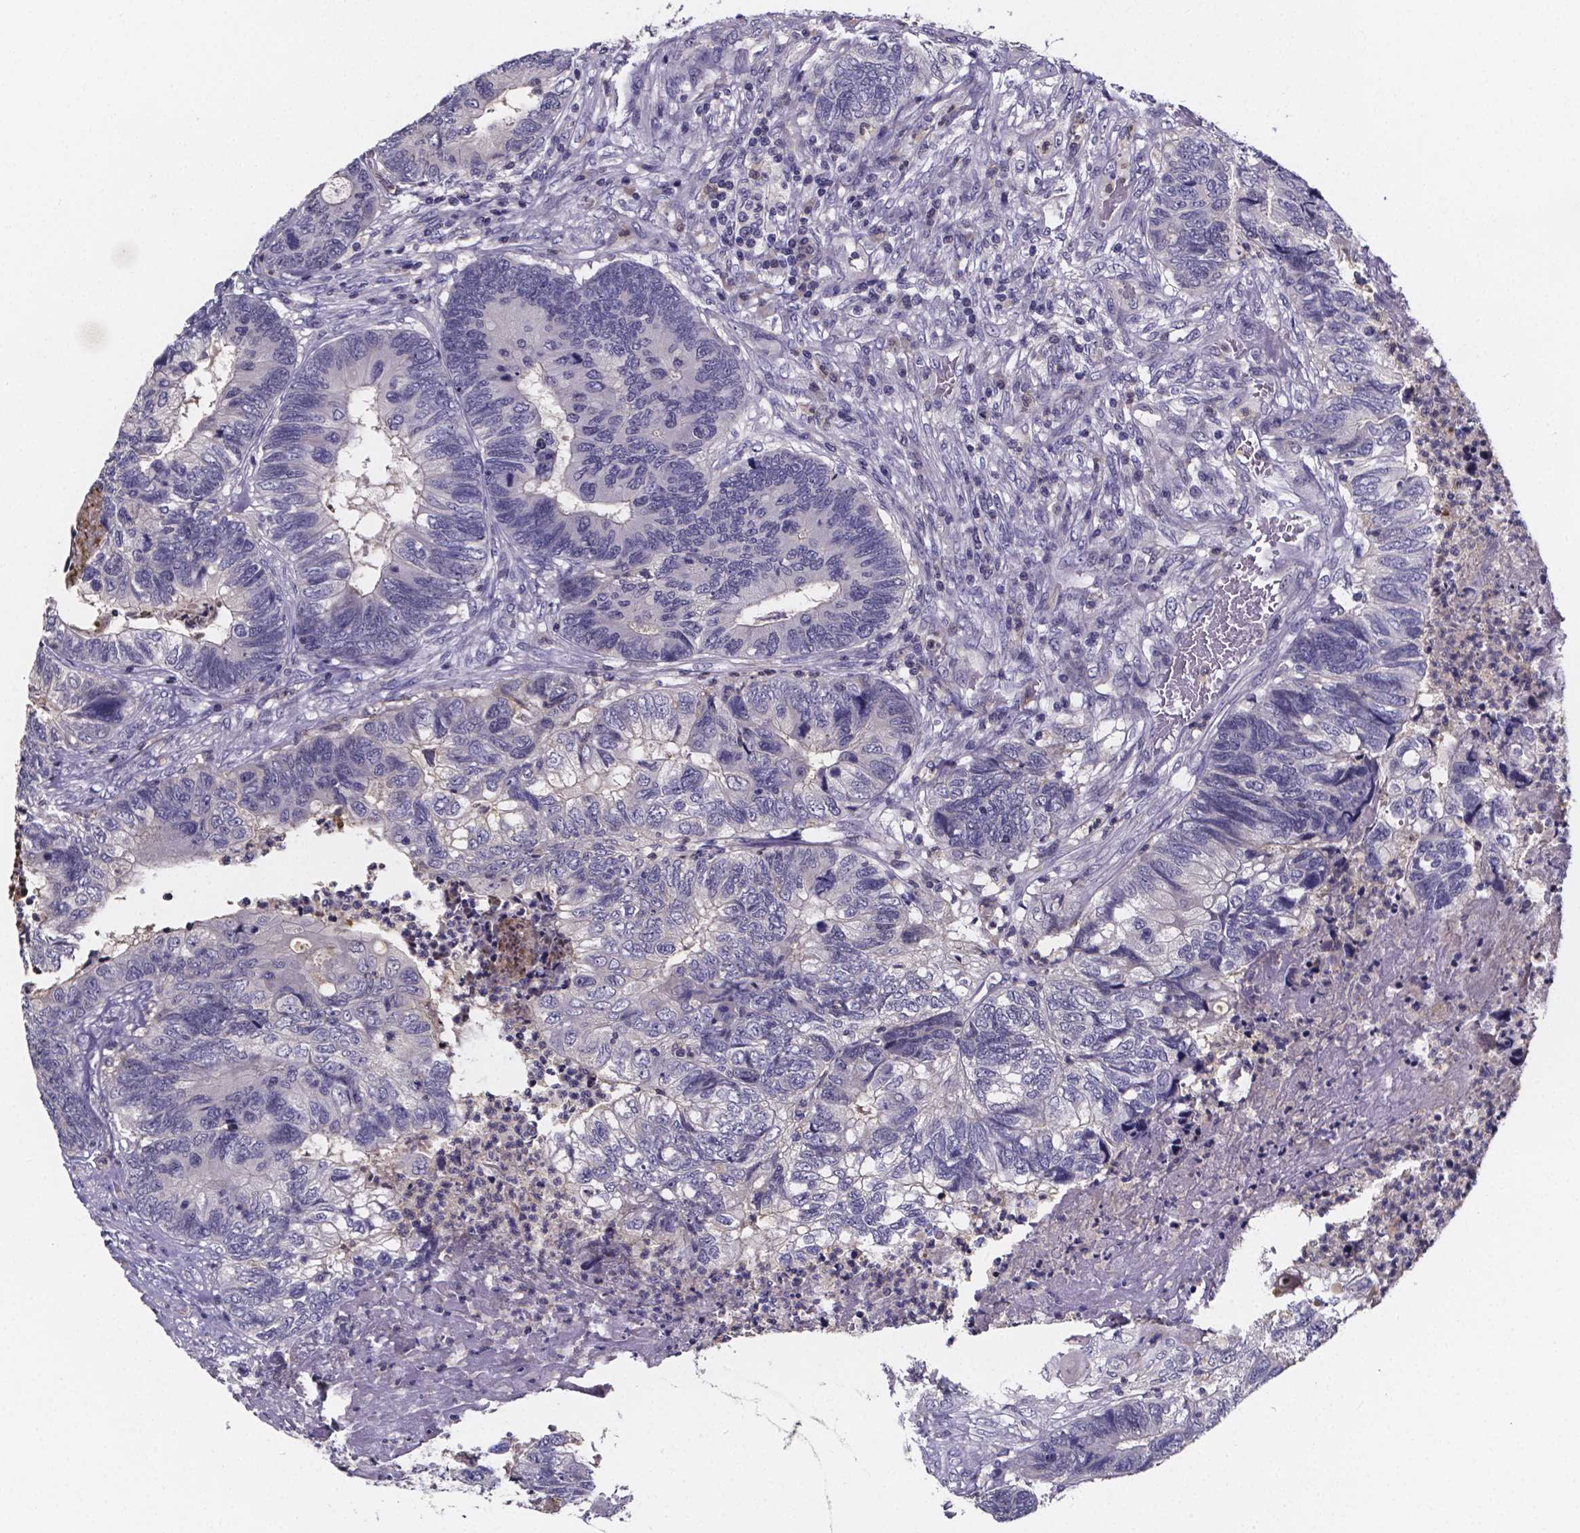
{"staining": {"intensity": "negative", "quantity": "none", "location": "none"}, "tissue": "colorectal cancer", "cell_type": "Tumor cells", "image_type": "cancer", "snomed": [{"axis": "morphology", "description": "Adenocarcinoma, NOS"}, {"axis": "topography", "description": "Colon"}], "caption": "An immunohistochemistry histopathology image of colorectal cancer is shown. There is no staining in tumor cells of colorectal cancer.", "gene": "IZUMO1", "patient": {"sex": "female", "age": 67}}